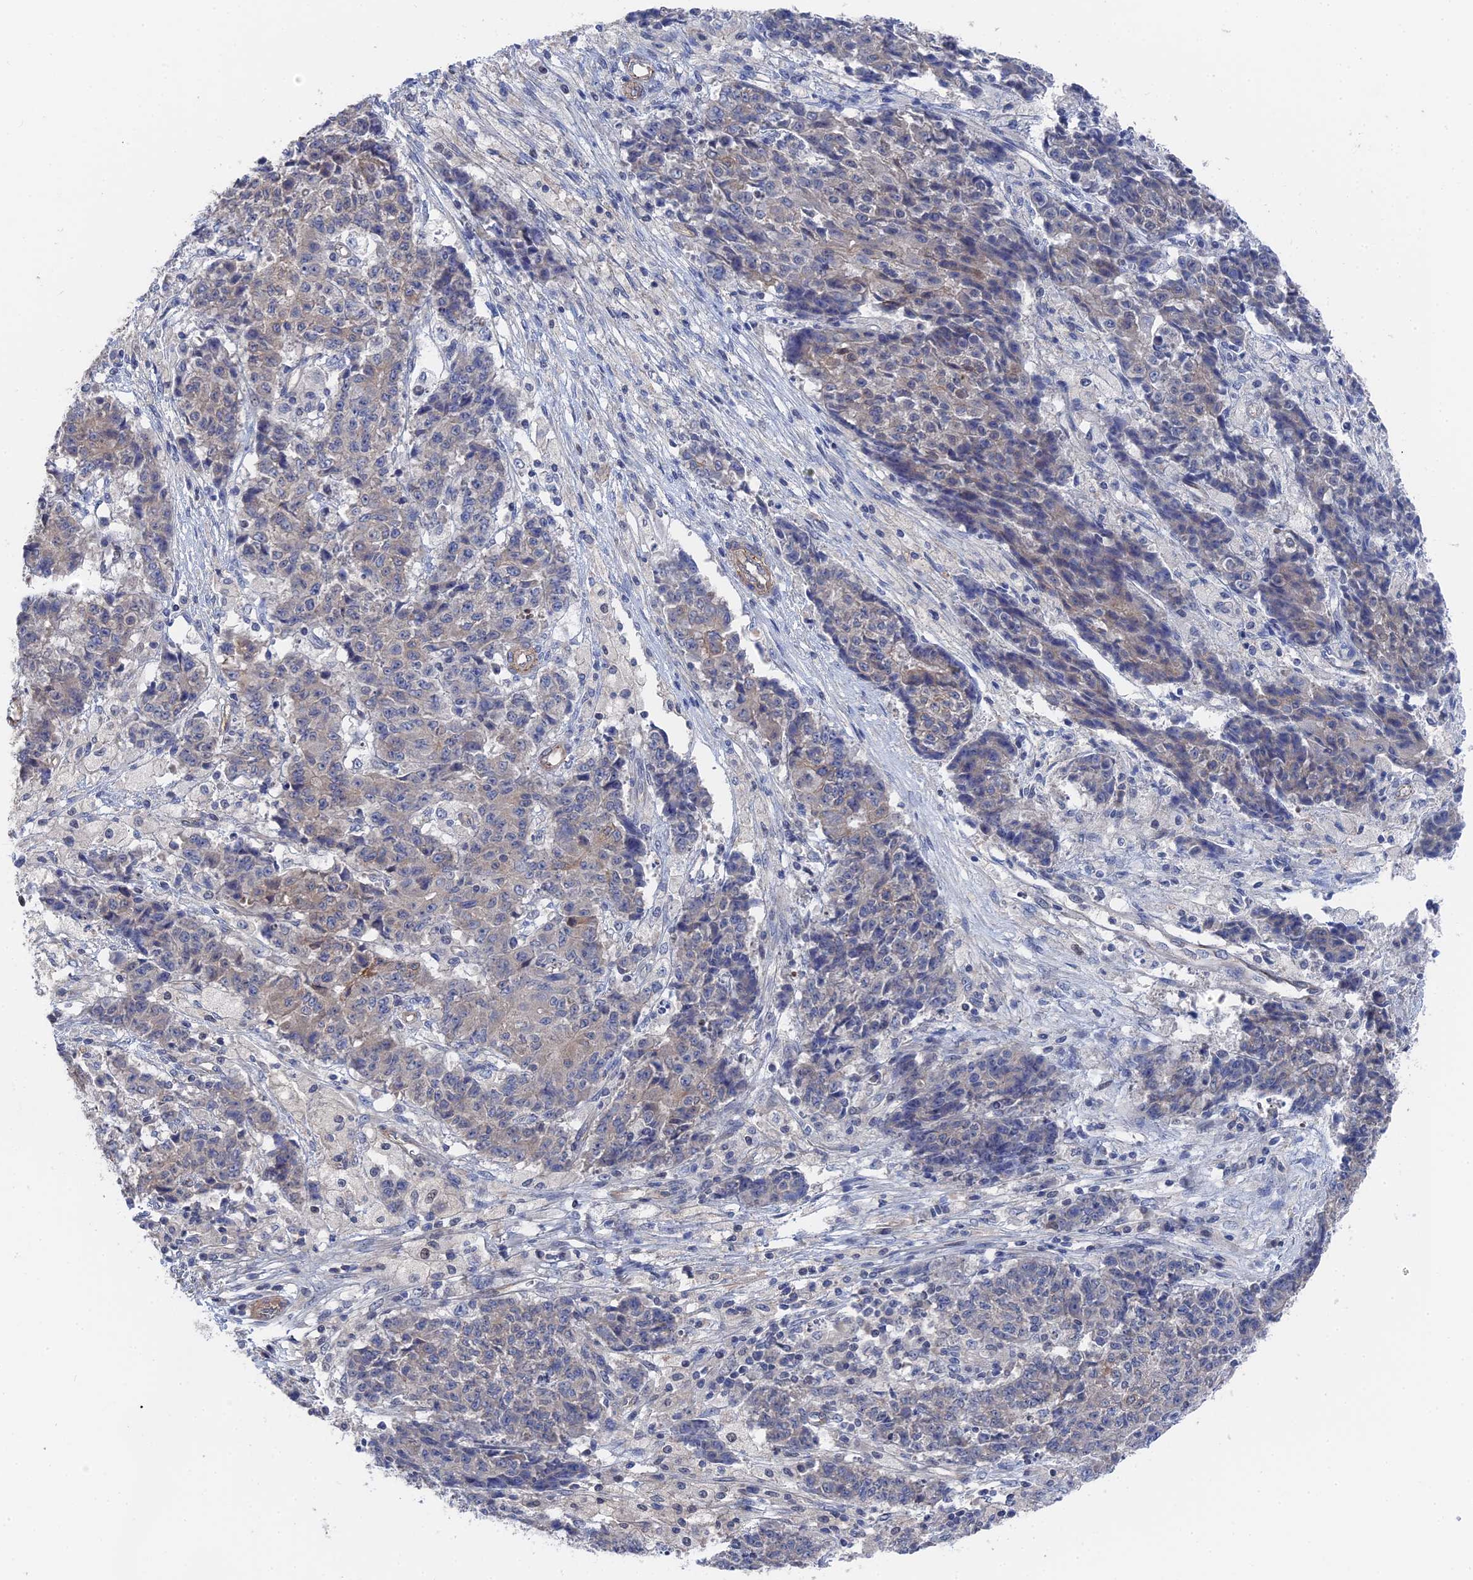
{"staining": {"intensity": "negative", "quantity": "none", "location": "none"}, "tissue": "ovarian cancer", "cell_type": "Tumor cells", "image_type": "cancer", "snomed": [{"axis": "morphology", "description": "Carcinoma, endometroid"}, {"axis": "topography", "description": "Ovary"}], "caption": "Immunohistochemistry histopathology image of neoplastic tissue: endometroid carcinoma (ovarian) stained with DAB shows no significant protein expression in tumor cells.", "gene": "MTHFSD", "patient": {"sex": "female", "age": 42}}